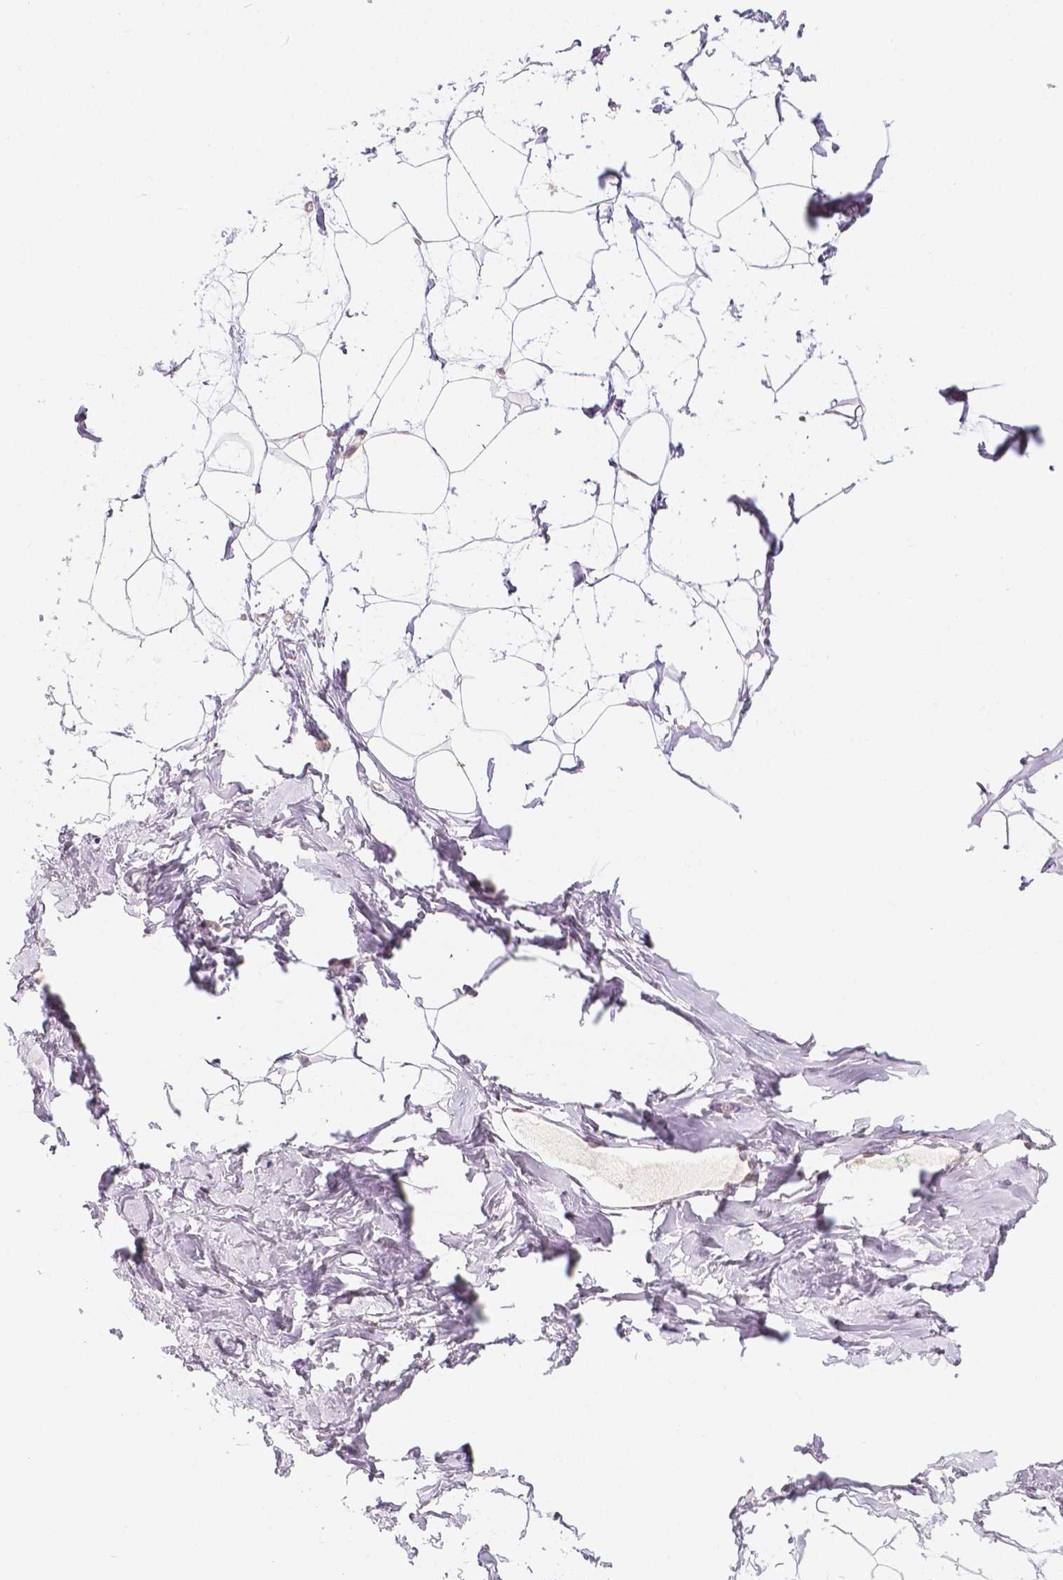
{"staining": {"intensity": "weak", "quantity": "<25%", "location": "nuclear"}, "tissue": "breast", "cell_type": "Adipocytes", "image_type": "normal", "snomed": [{"axis": "morphology", "description": "Normal tissue, NOS"}, {"axis": "topography", "description": "Breast"}], "caption": "Unremarkable breast was stained to show a protein in brown. There is no significant expression in adipocytes.", "gene": "KDM5B", "patient": {"sex": "female", "age": 32}}